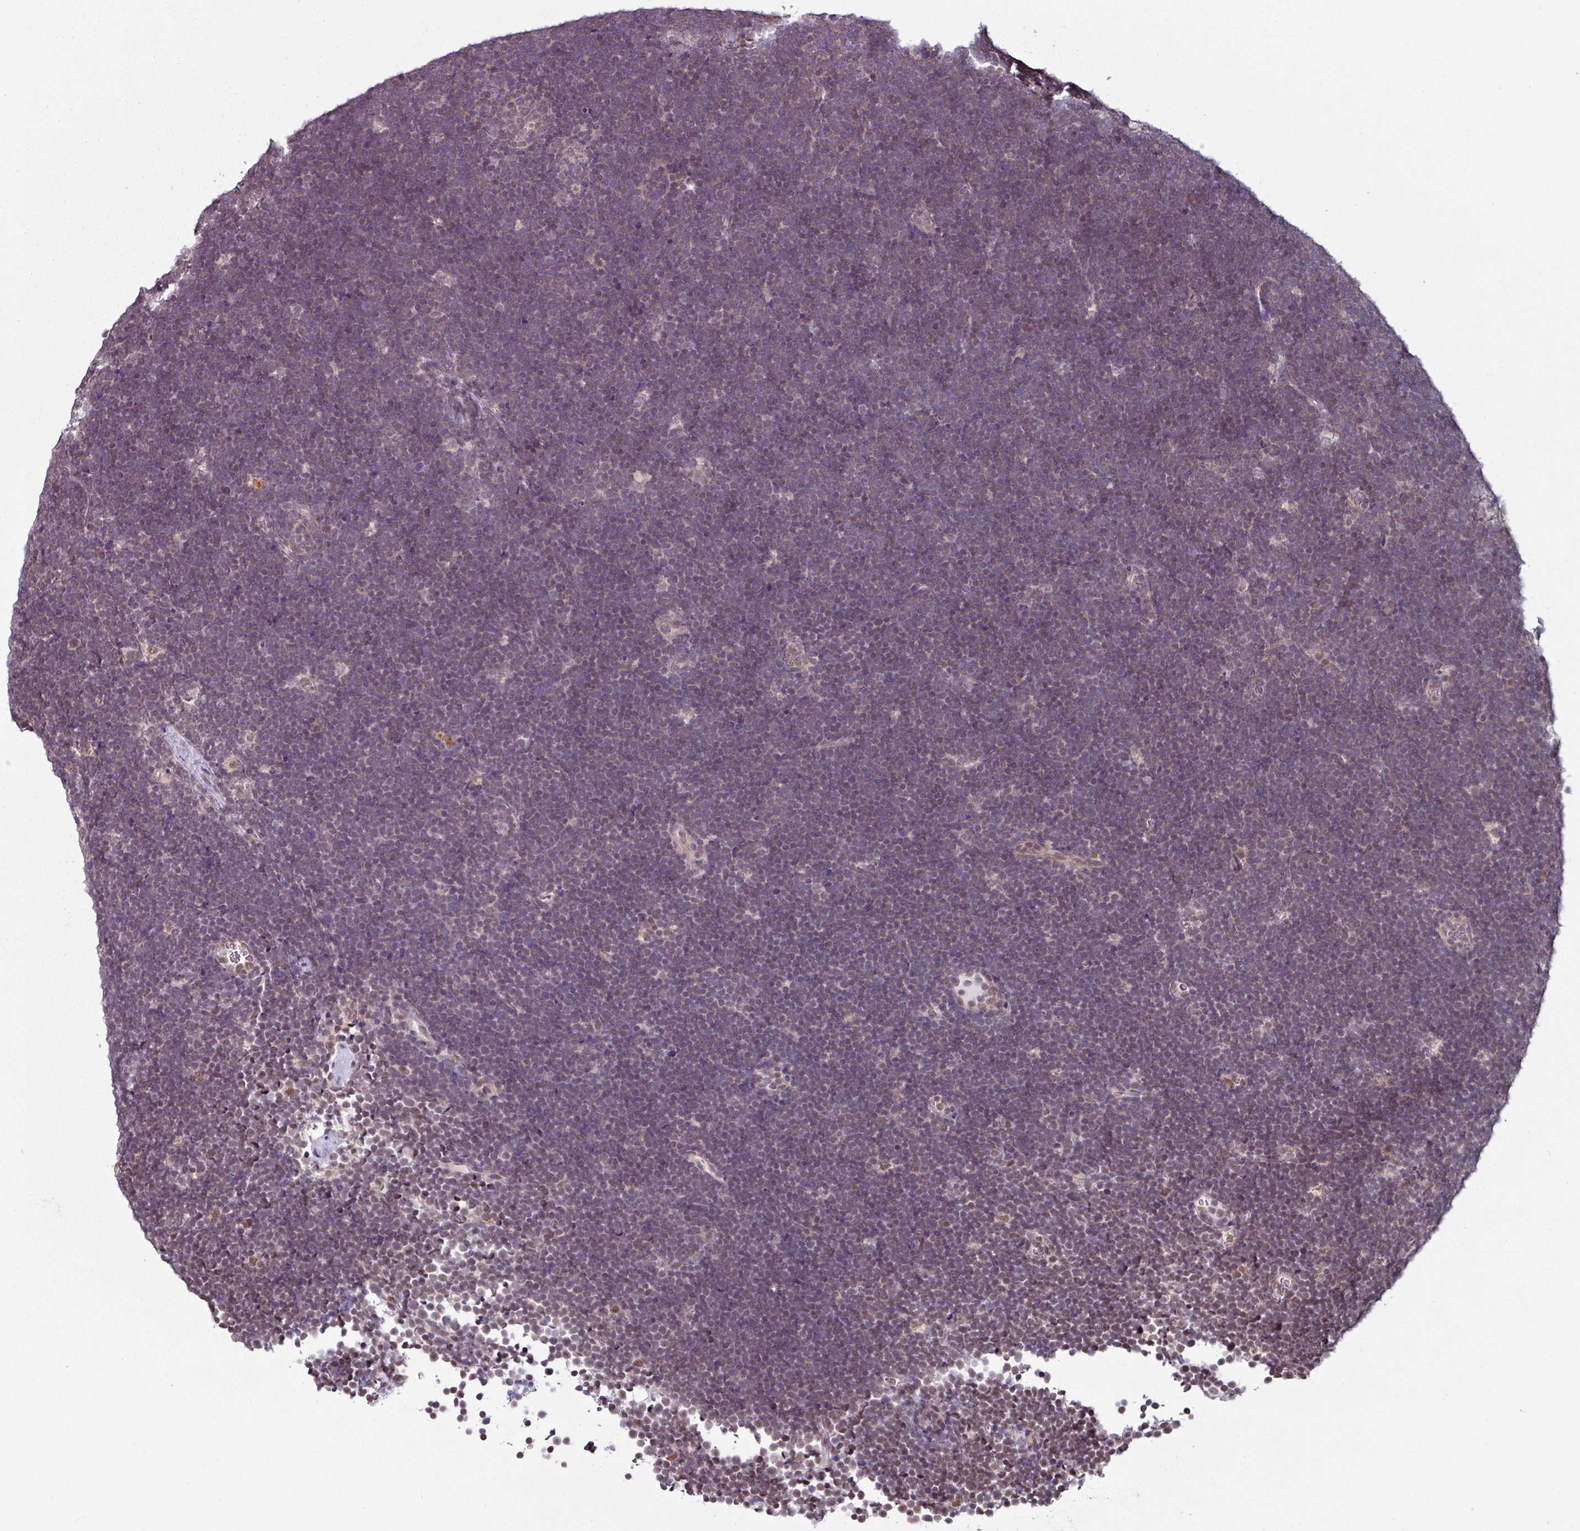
{"staining": {"intensity": "negative", "quantity": "none", "location": "none"}, "tissue": "lymphoma", "cell_type": "Tumor cells", "image_type": "cancer", "snomed": [{"axis": "morphology", "description": "Malignant lymphoma, non-Hodgkin's type, High grade"}, {"axis": "topography", "description": "Lymph node"}], "caption": "IHC of human malignant lymphoma, non-Hodgkin's type (high-grade) displays no staining in tumor cells.", "gene": "DERPC", "patient": {"sex": "male", "age": 13}}